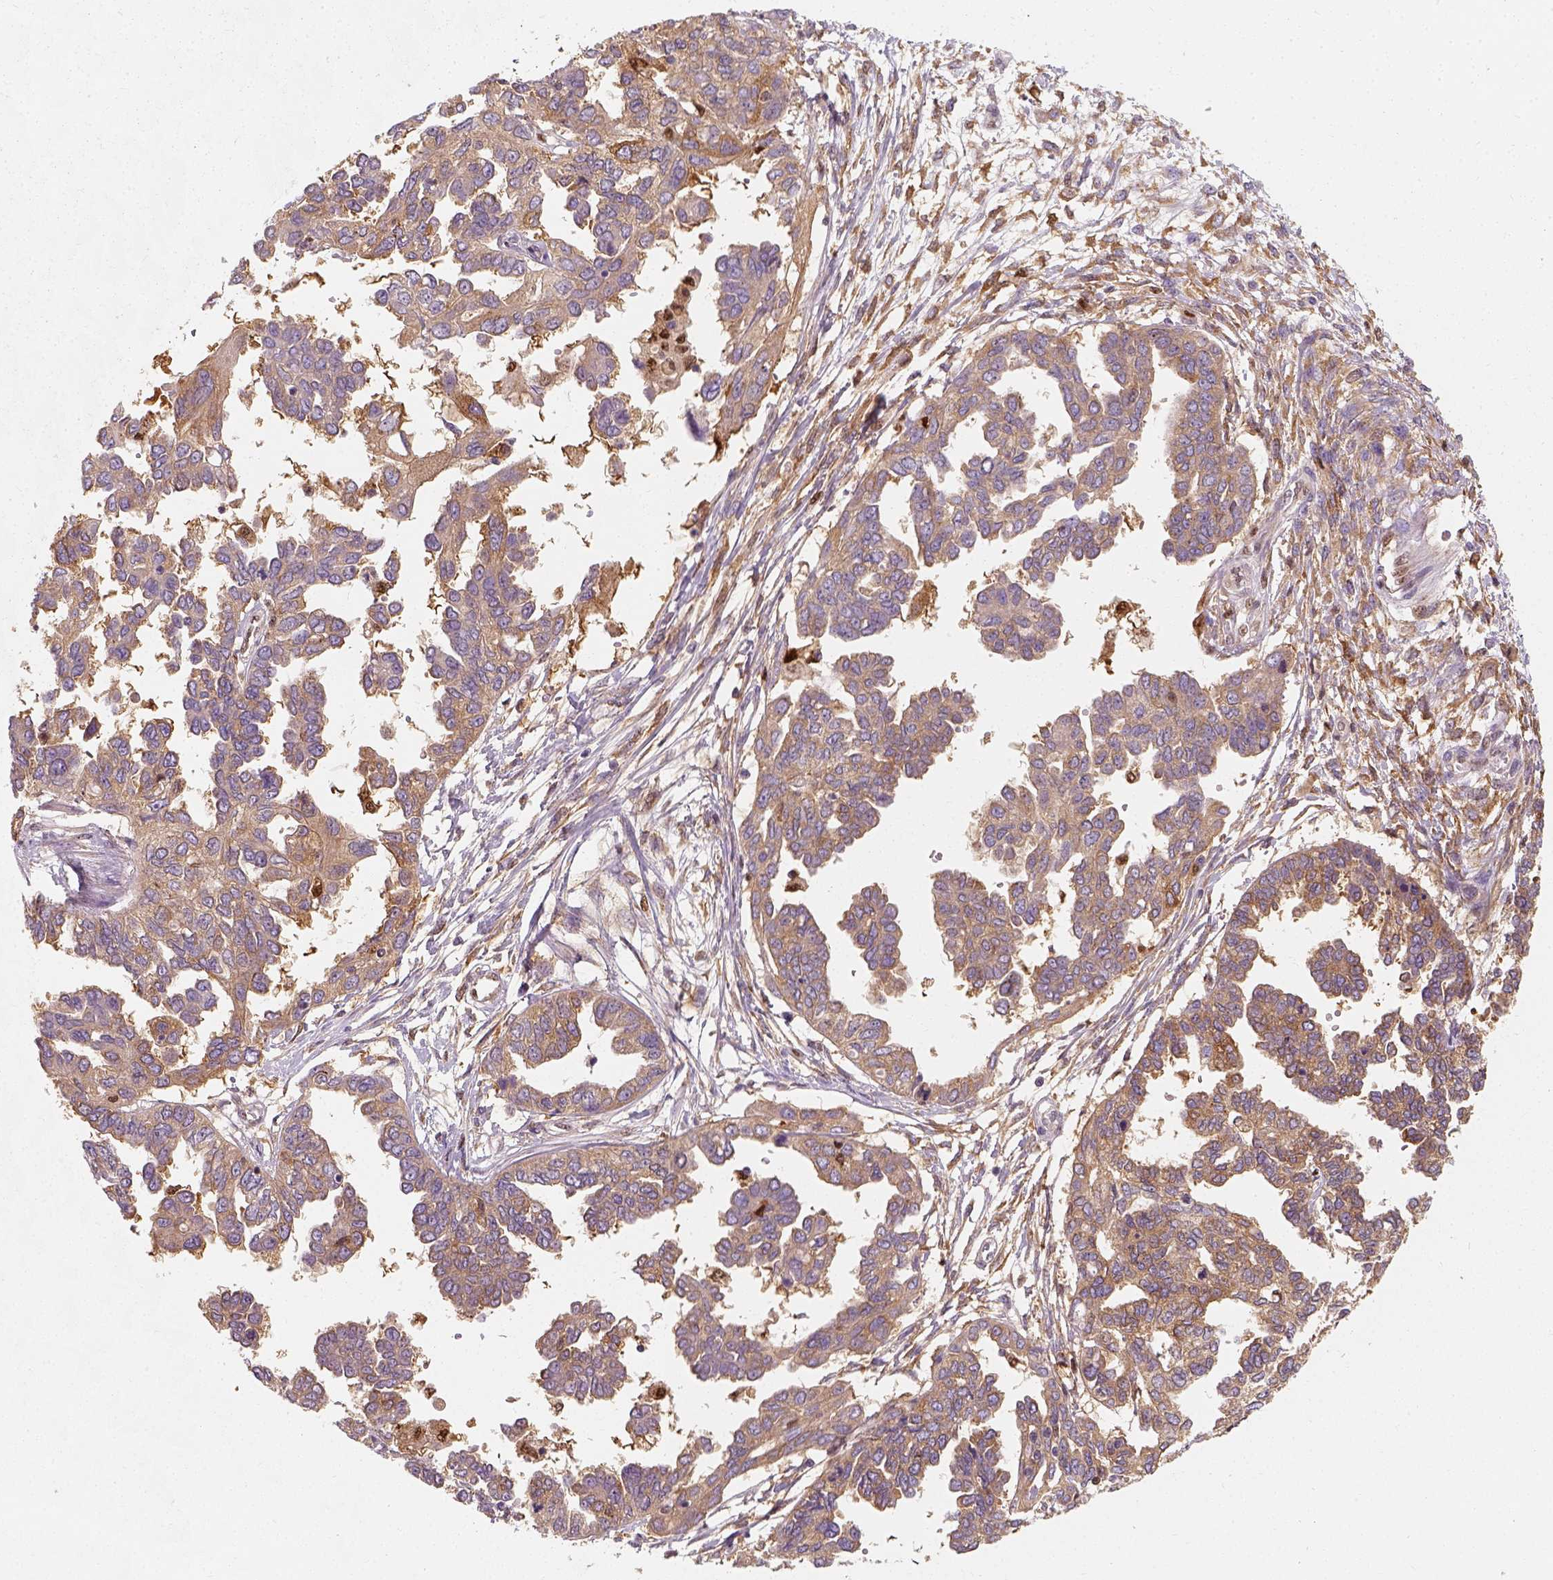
{"staining": {"intensity": "moderate", "quantity": ">75%", "location": "cytoplasmic/membranous"}, "tissue": "ovarian cancer", "cell_type": "Tumor cells", "image_type": "cancer", "snomed": [{"axis": "morphology", "description": "Cystadenocarcinoma, serous, NOS"}, {"axis": "topography", "description": "Ovary"}], "caption": "This histopathology image demonstrates immunohistochemistry (IHC) staining of human ovarian cancer, with medium moderate cytoplasmic/membranous positivity in about >75% of tumor cells.", "gene": "SQSTM1", "patient": {"sex": "female", "age": 53}}